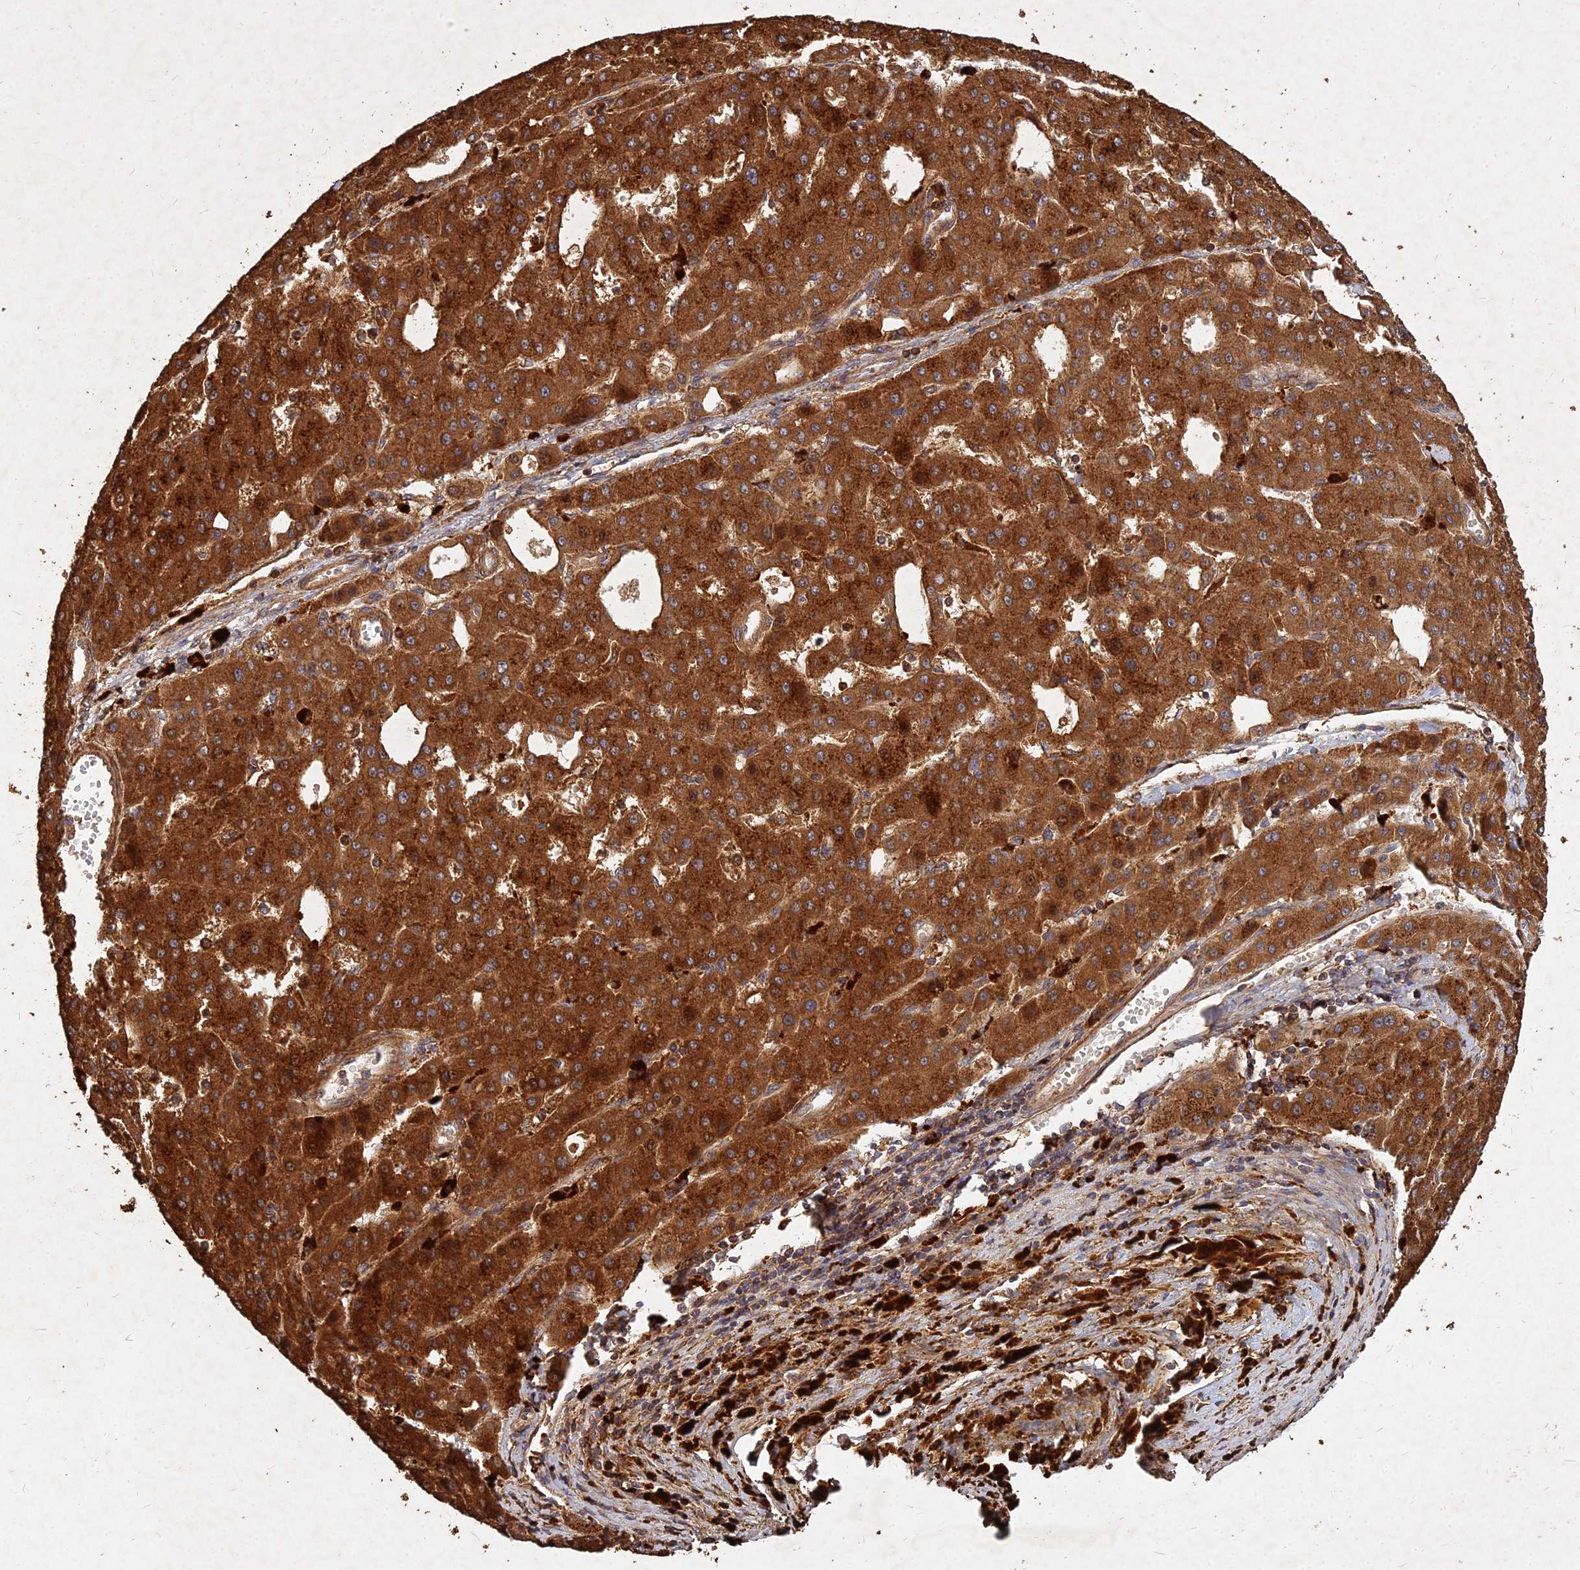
{"staining": {"intensity": "strong", "quantity": ">75%", "location": "cytoplasmic/membranous"}, "tissue": "liver cancer", "cell_type": "Tumor cells", "image_type": "cancer", "snomed": [{"axis": "morphology", "description": "Carcinoma, Hepatocellular, NOS"}, {"axis": "topography", "description": "Liver"}], "caption": "This is an image of IHC staining of liver cancer (hepatocellular carcinoma), which shows strong positivity in the cytoplasmic/membranous of tumor cells.", "gene": "UBE2W", "patient": {"sex": "male", "age": 47}}